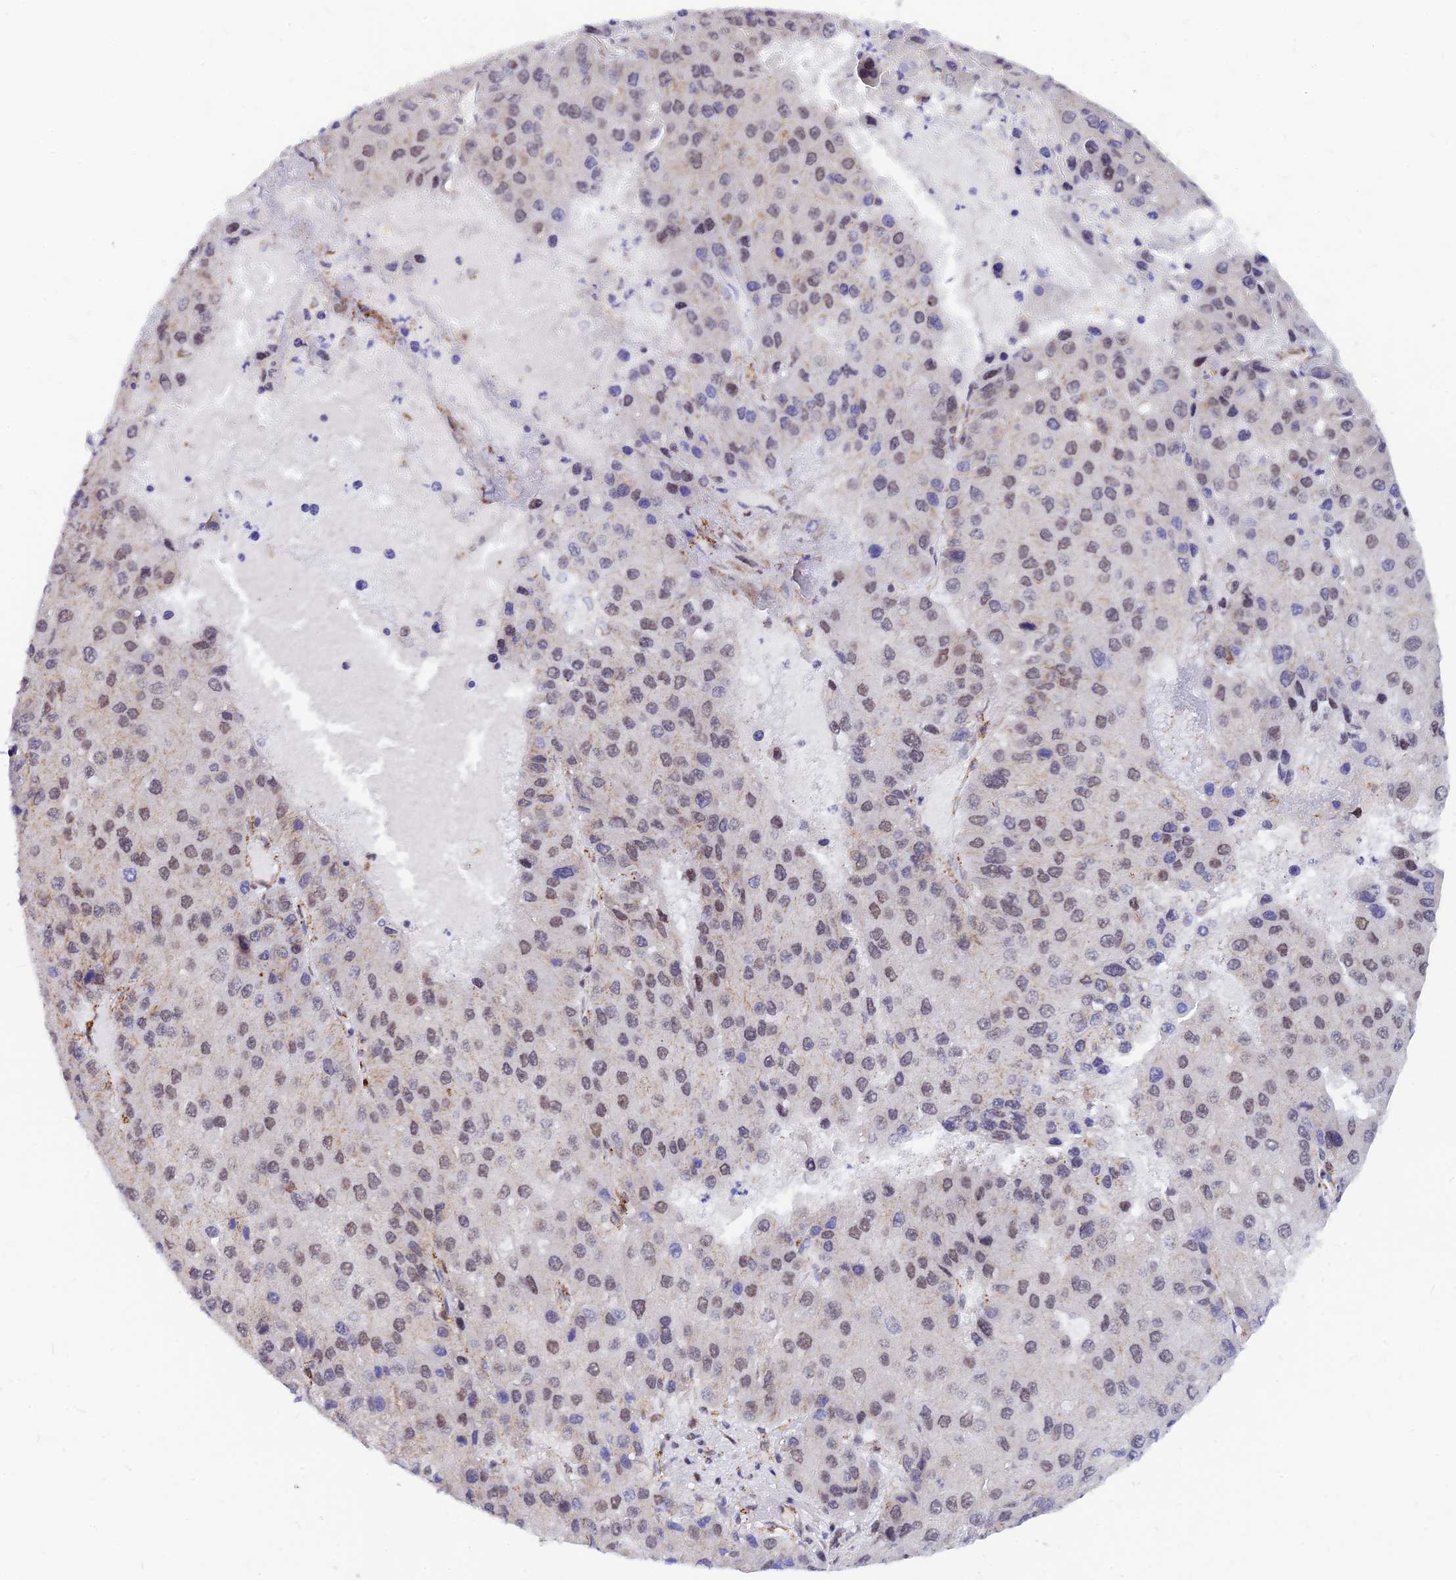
{"staining": {"intensity": "weak", "quantity": "25%-75%", "location": "nuclear"}, "tissue": "liver cancer", "cell_type": "Tumor cells", "image_type": "cancer", "snomed": [{"axis": "morphology", "description": "Carcinoma, Hepatocellular, NOS"}, {"axis": "topography", "description": "Liver"}], "caption": "A high-resolution photomicrograph shows immunohistochemistry staining of liver cancer, which displays weak nuclear expression in about 25%-75% of tumor cells.", "gene": "VSTM2L", "patient": {"sex": "female", "age": 73}}